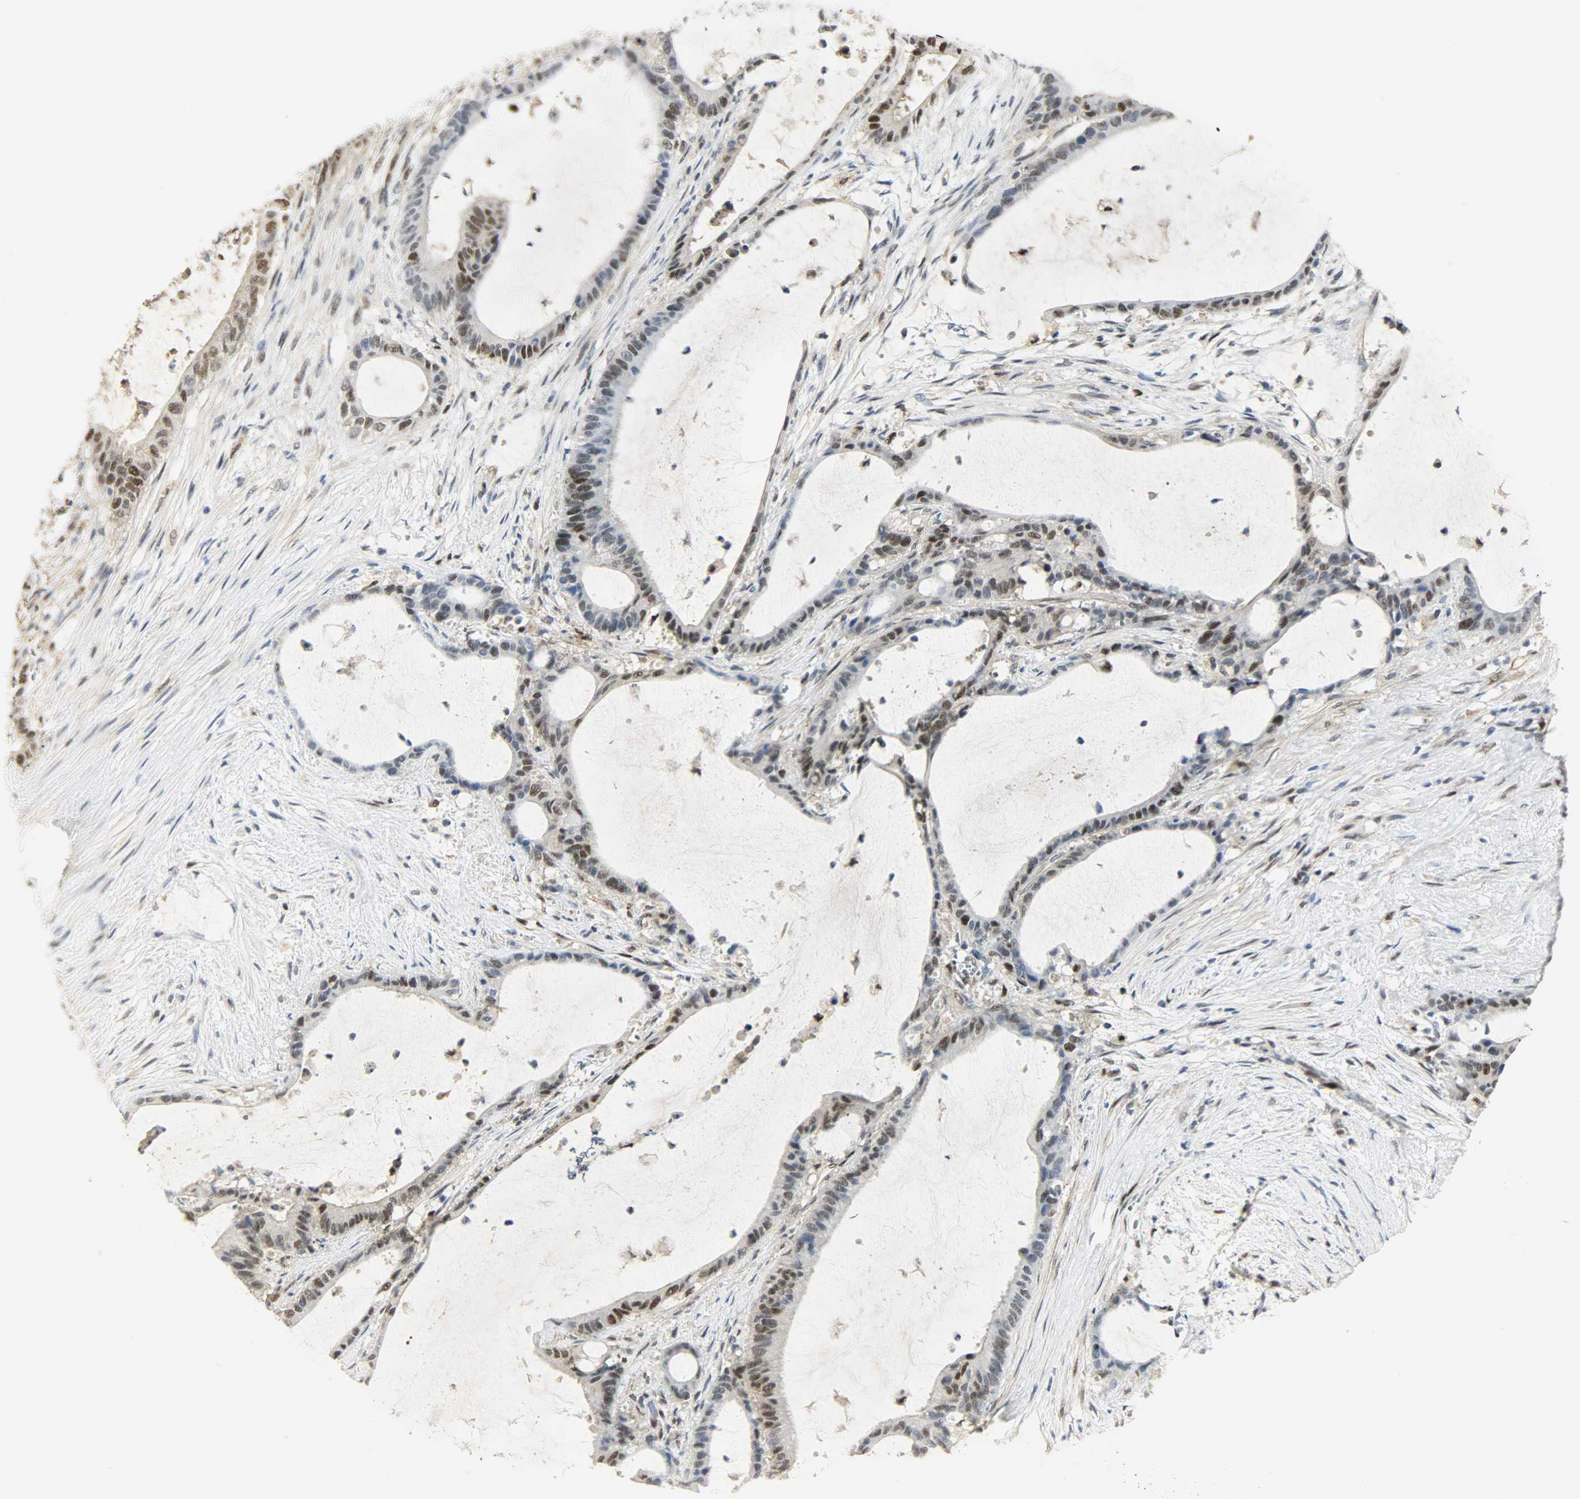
{"staining": {"intensity": "moderate", "quantity": "25%-75%", "location": "nuclear"}, "tissue": "liver cancer", "cell_type": "Tumor cells", "image_type": "cancer", "snomed": [{"axis": "morphology", "description": "Cholangiocarcinoma"}, {"axis": "topography", "description": "Liver"}], "caption": "A photomicrograph of human cholangiocarcinoma (liver) stained for a protein displays moderate nuclear brown staining in tumor cells.", "gene": "NPEPL1", "patient": {"sex": "female", "age": 73}}